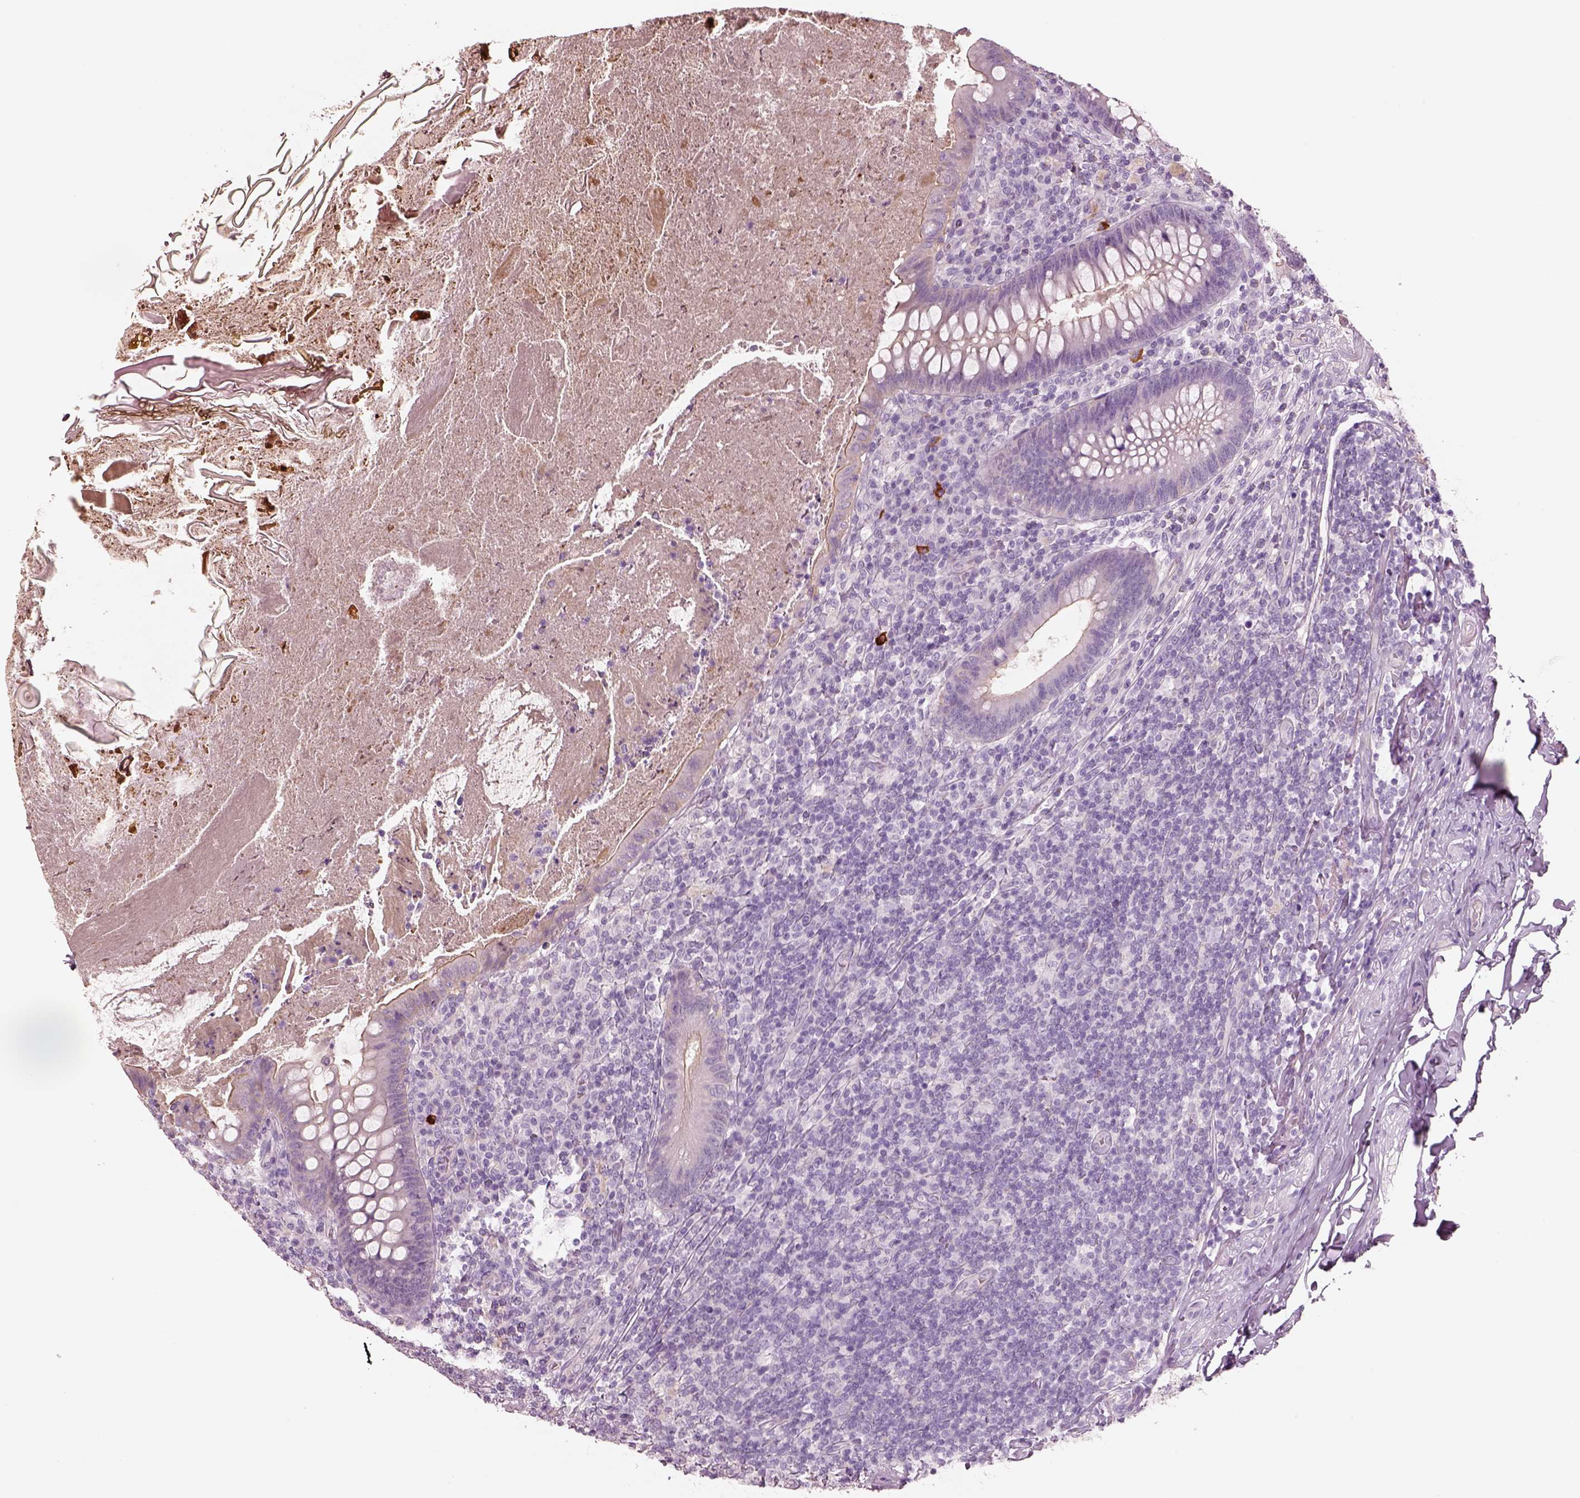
{"staining": {"intensity": "negative", "quantity": "none", "location": "none"}, "tissue": "appendix", "cell_type": "Glandular cells", "image_type": "normal", "snomed": [{"axis": "morphology", "description": "Normal tissue, NOS"}, {"axis": "topography", "description": "Appendix"}], "caption": "DAB immunohistochemical staining of benign human appendix exhibits no significant expression in glandular cells. (Brightfield microscopy of DAB immunohistochemistry (IHC) at high magnification).", "gene": "IGLL1", "patient": {"sex": "male", "age": 47}}